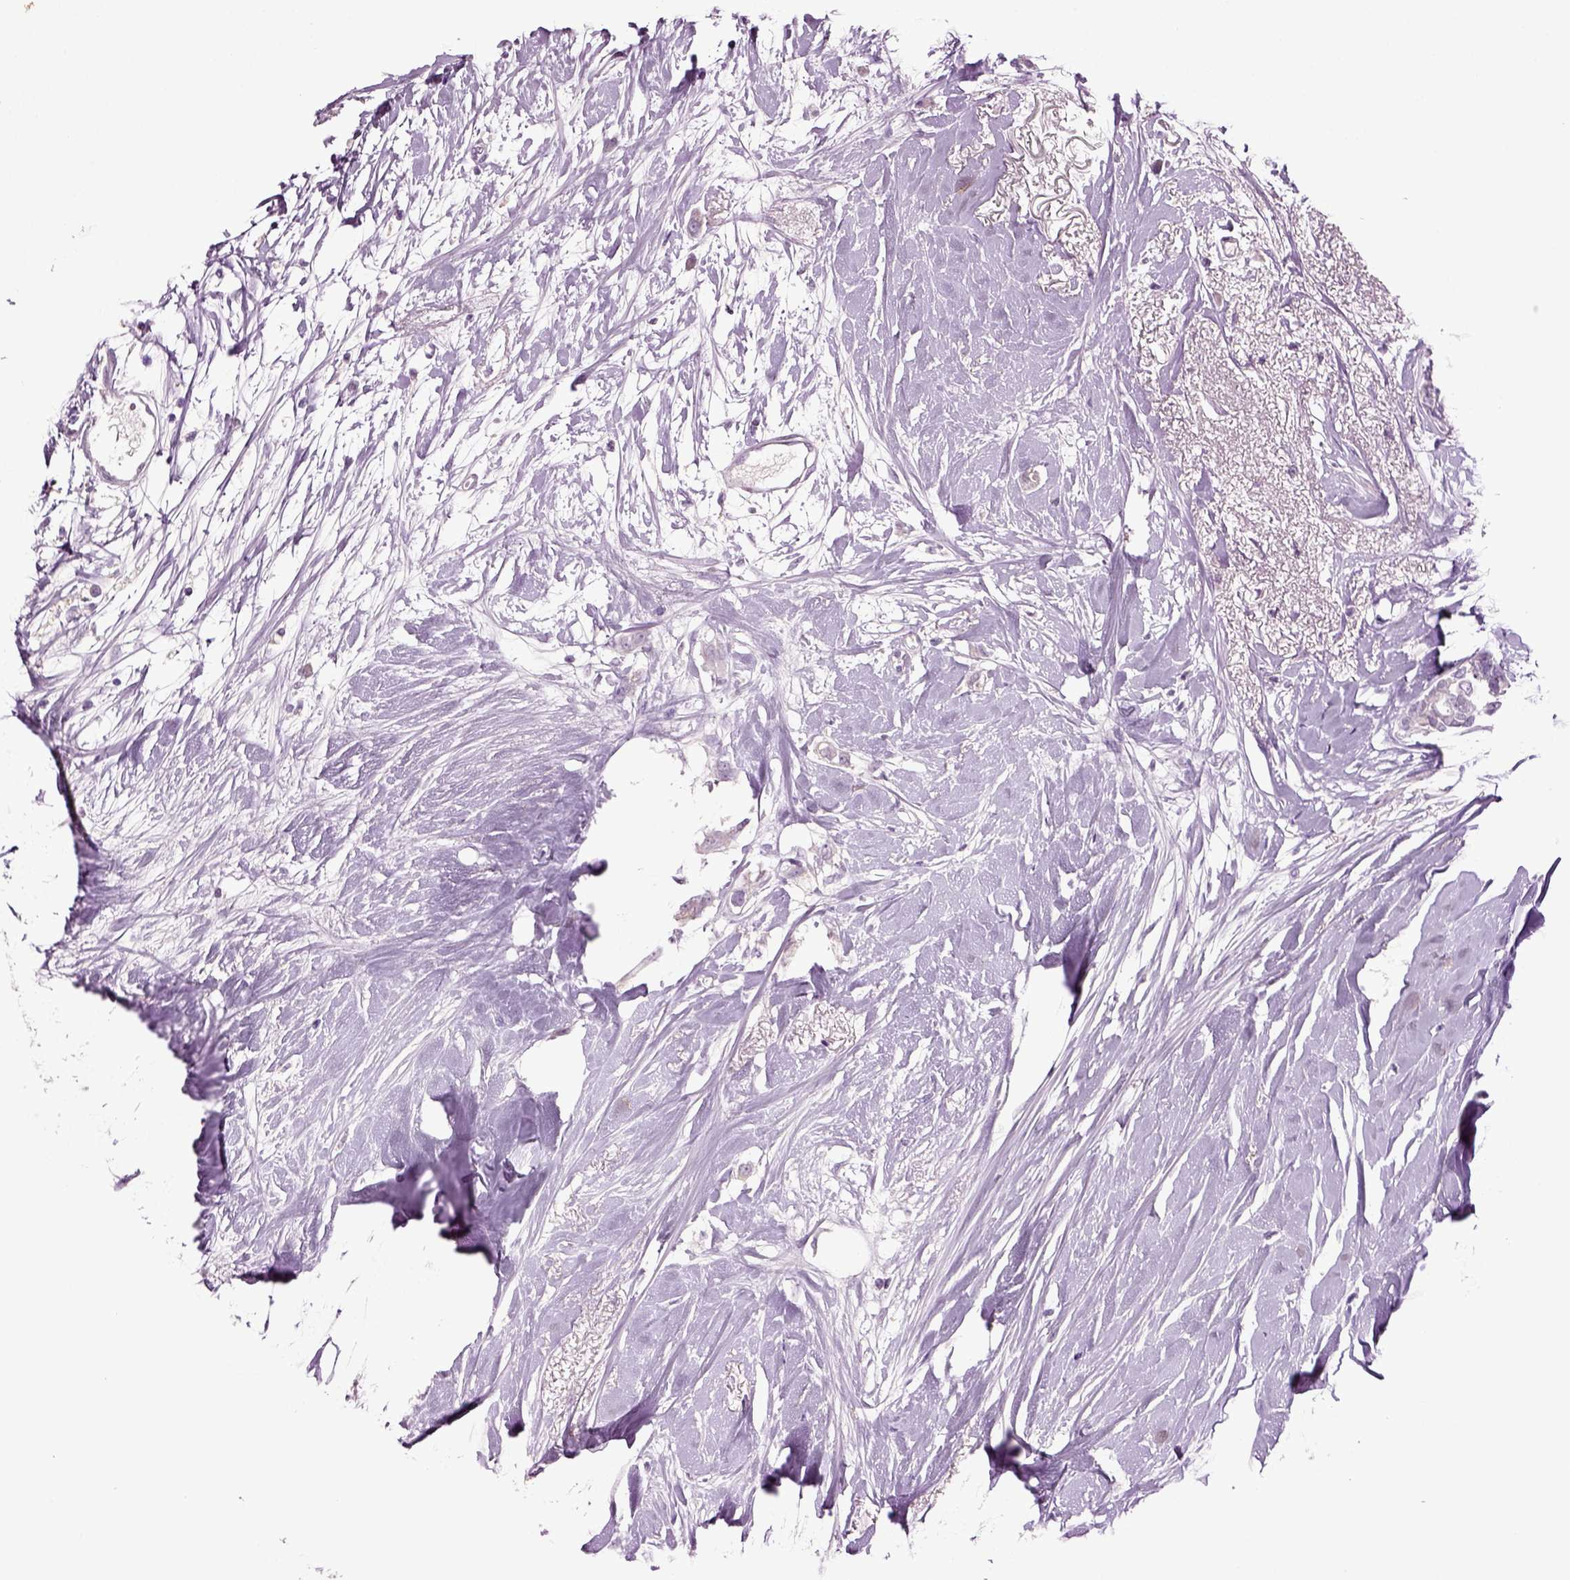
{"staining": {"intensity": "negative", "quantity": "none", "location": "none"}, "tissue": "breast cancer", "cell_type": "Tumor cells", "image_type": "cancer", "snomed": [{"axis": "morphology", "description": "Duct carcinoma"}, {"axis": "topography", "description": "Breast"}], "caption": "Breast cancer (infiltrating ductal carcinoma) was stained to show a protein in brown. There is no significant positivity in tumor cells.", "gene": "SLC17A6", "patient": {"sex": "female", "age": 40}}